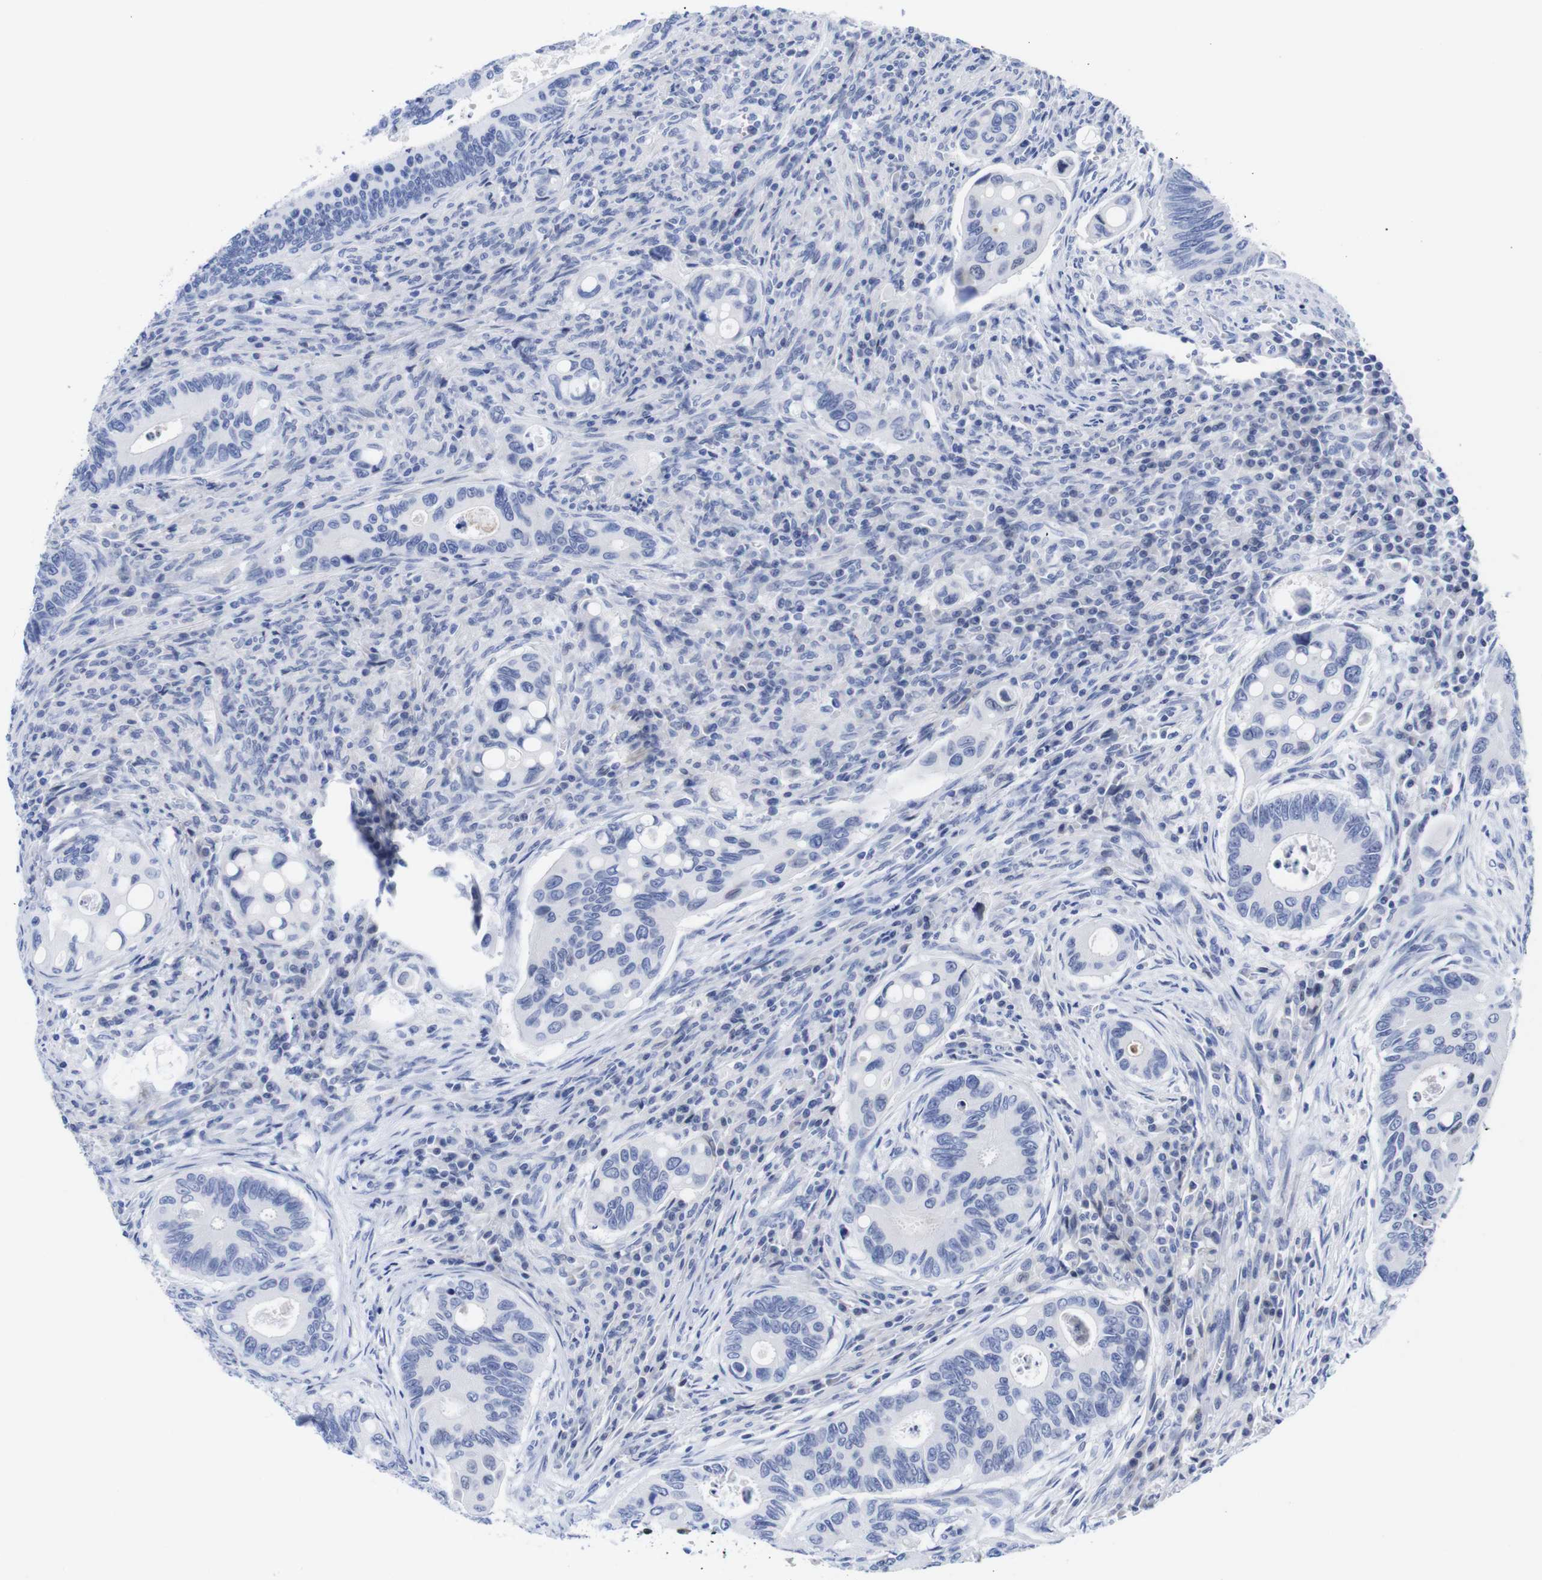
{"staining": {"intensity": "negative", "quantity": "none", "location": "none"}, "tissue": "colorectal cancer", "cell_type": "Tumor cells", "image_type": "cancer", "snomed": [{"axis": "morphology", "description": "Inflammation, NOS"}, {"axis": "morphology", "description": "Adenocarcinoma, NOS"}, {"axis": "topography", "description": "Colon"}], "caption": "Immunohistochemistry (IHC) of human colorectal adenocarcinoma exhibits no staining in tumor cells.", "gene": "LRRC55", "patient": {"sex": "male", "age": 72}}